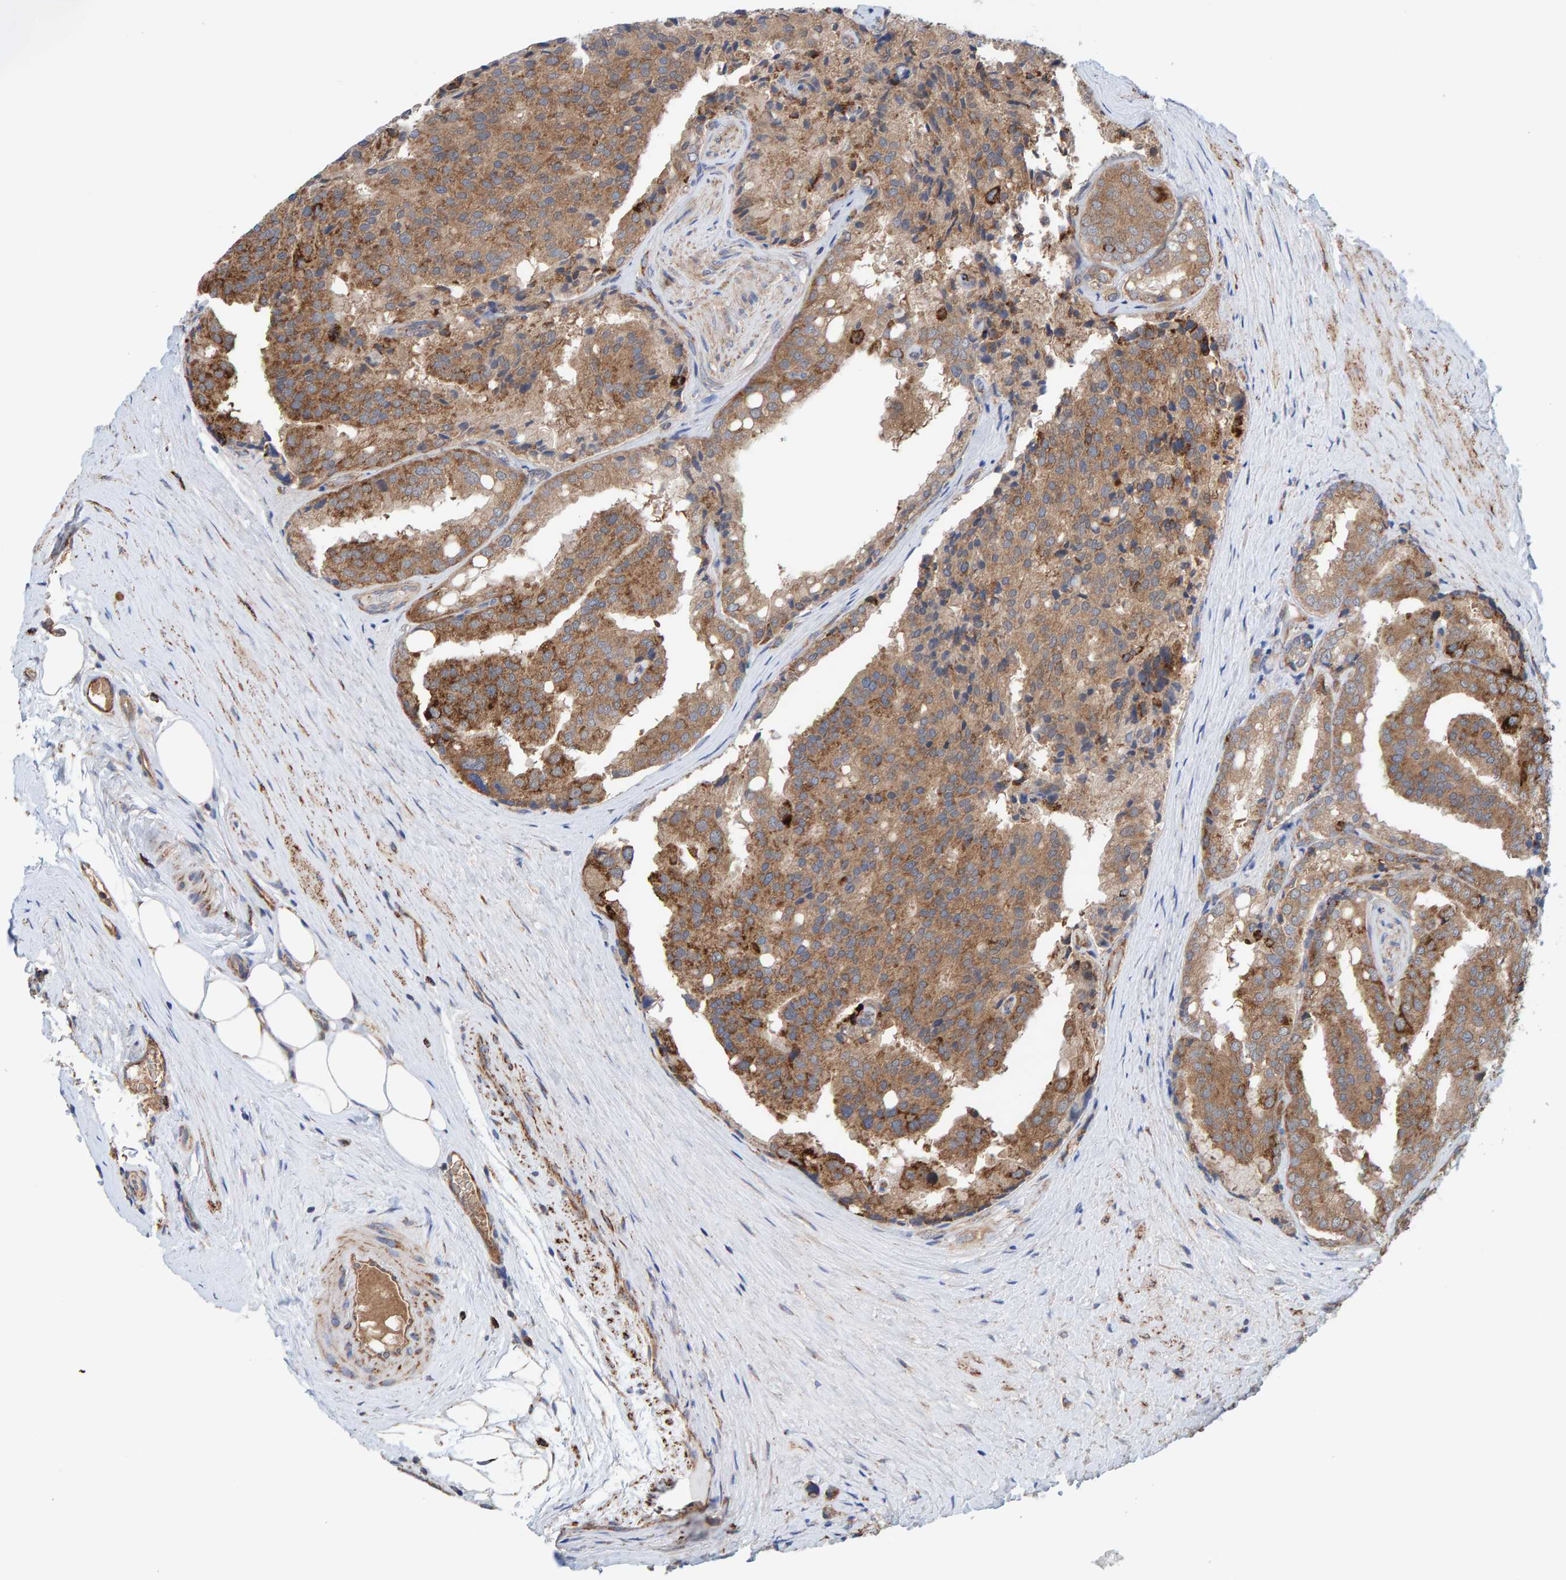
{"staining": {"intensity": "moderate", "quantity": ">75%", "location": "cytoplasmic/membranous"}, "tissue": "prostate cancer", "cell_type": "Tumor cells", "image_type": "cancer", "snomed": [{"axis": "morphology", "description": "Adenocarcinoma, High grade"}, {"axis": "topography", "description": "Prostate"}], "caption": "Prostate cancer (adenocarcinoma (high-grade)) stained with a protein marker reveals moderate staining in tumor cells.", "gene": "LRSAM1", "patient": {"sex": "male", "age": 50}}